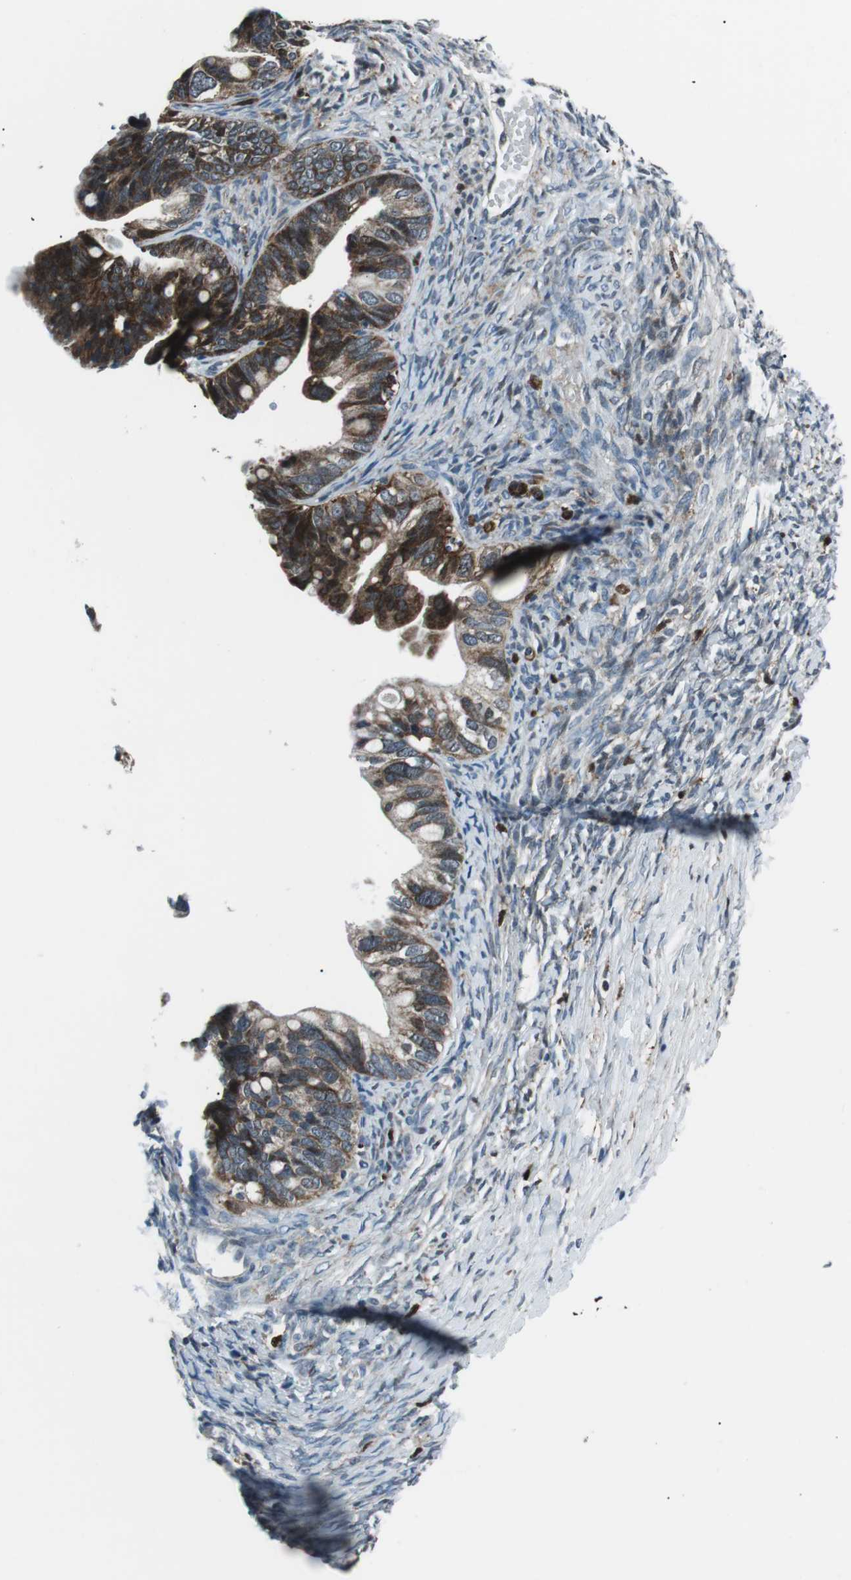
{"staining": {"intensity": "moderate", "quantity": ">75%", "location": "cytoplasmic/membranous"}, "tissue": "ovarian cancer", "cell_type": "Tumor cells", "image_type": "cancer", "snomed": [{"axis": "morphology", "description": "Cystadenocarcinoma, serous, NOS"}, {"axis": "topography", "description": "Ovary"}], "caption": "IHC photomicrograph of ovarian serous cystadenocarcinoma stained for a protein (brown), which reveals medium levels of moderate cytoplasmic/membranous expression in approximately >75% of tumor cells.", "gene": "BLNK", "patient": {"sex": "female", "age": 56}}